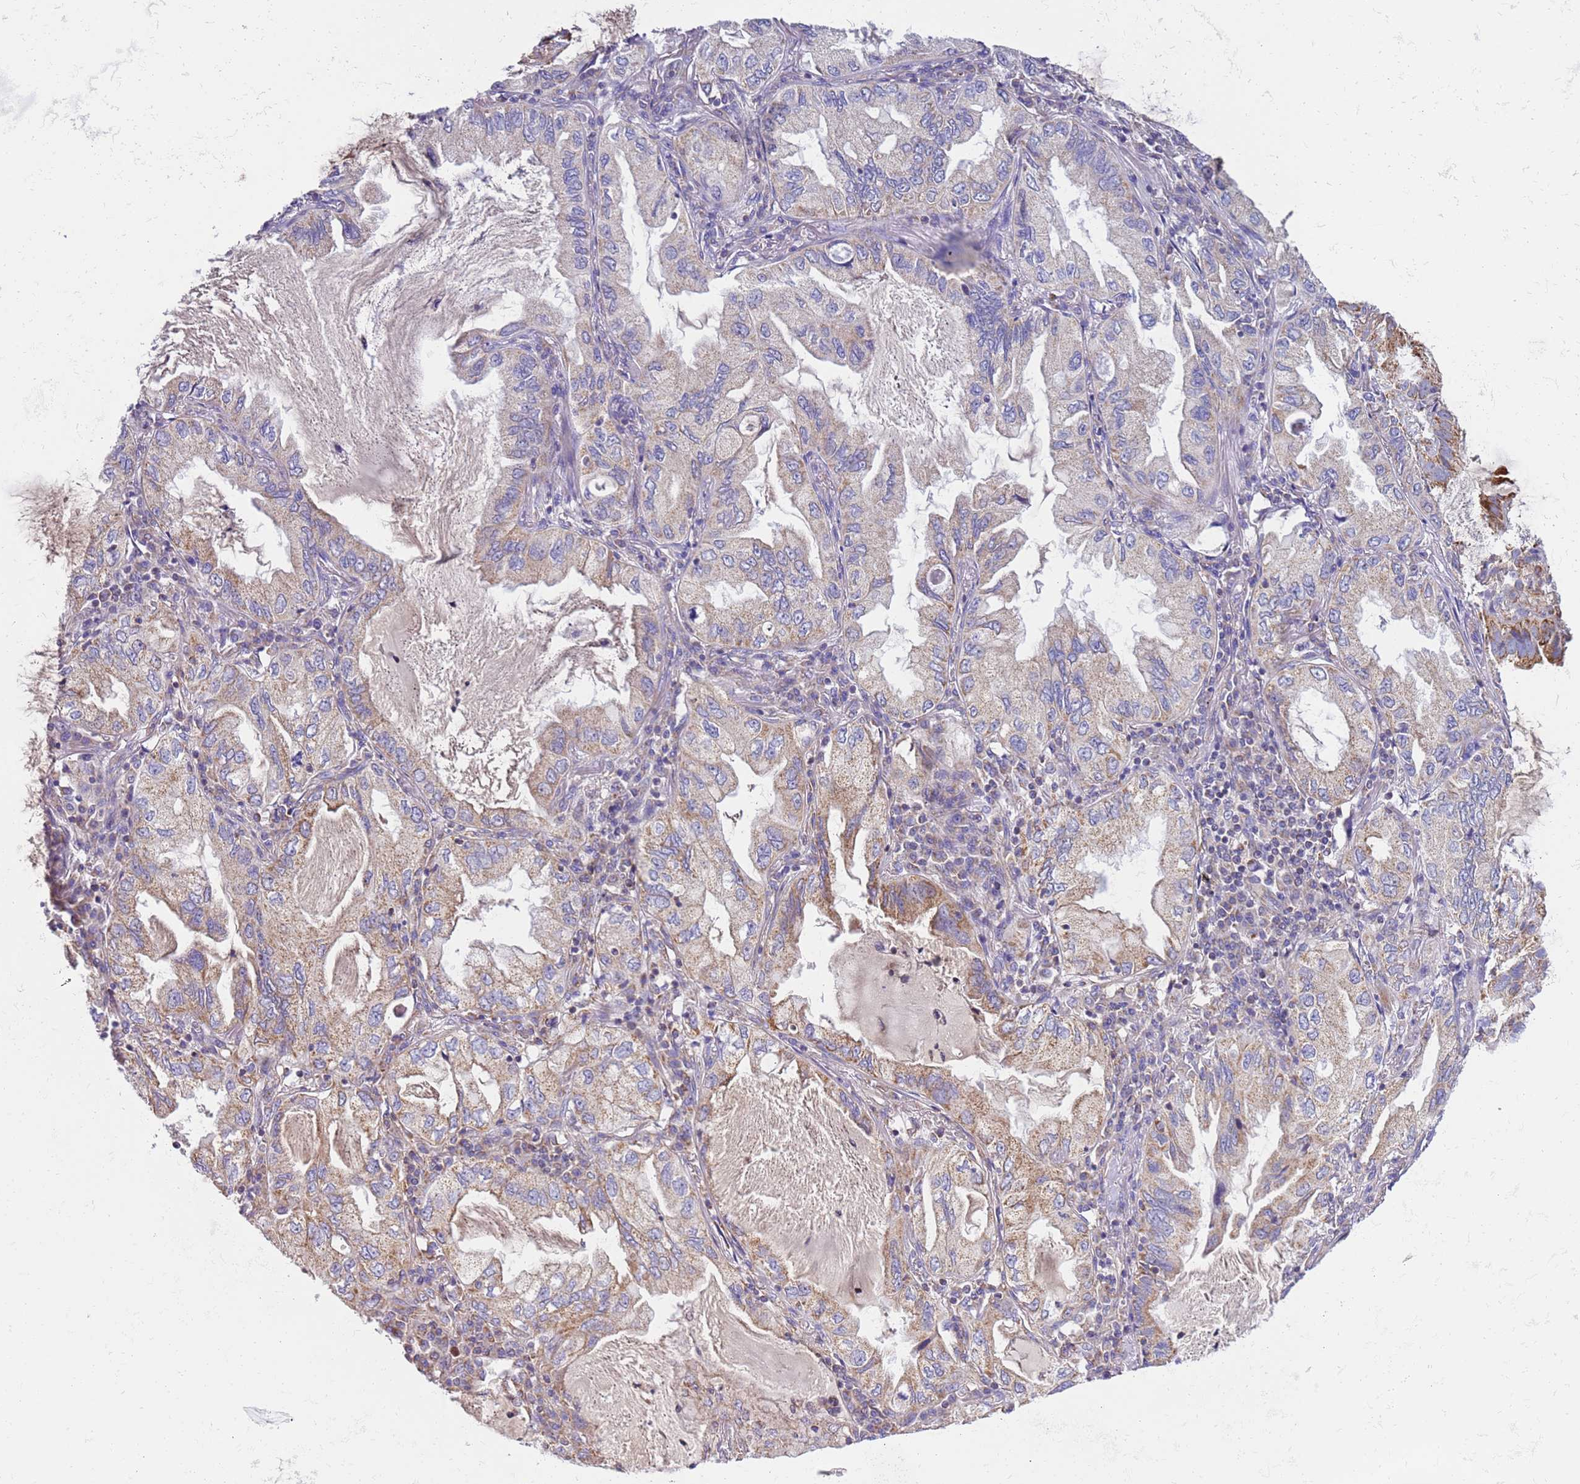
{"staining": {"intensity": "moderate", "quantity": "<25%", "location": "cytoplasmic/membranous"}, "tissue": "lung cancer", "cell_type": "Tumor cells", "image_type": "cancer", "snomed": [{"axis": "morphology", "description": "Adenocarcinoma, NOS"}, {"axis": "topography", "description": "Lung"}], "caption": "Immunohistochemical staining of adenocarcinoma (lung) shows moderate cytoplasmic/membranous protein positivity in approximately <25% of tumor cells.", "gene": "MRPL20", "patient": {"sex": "female", "age": 69}}